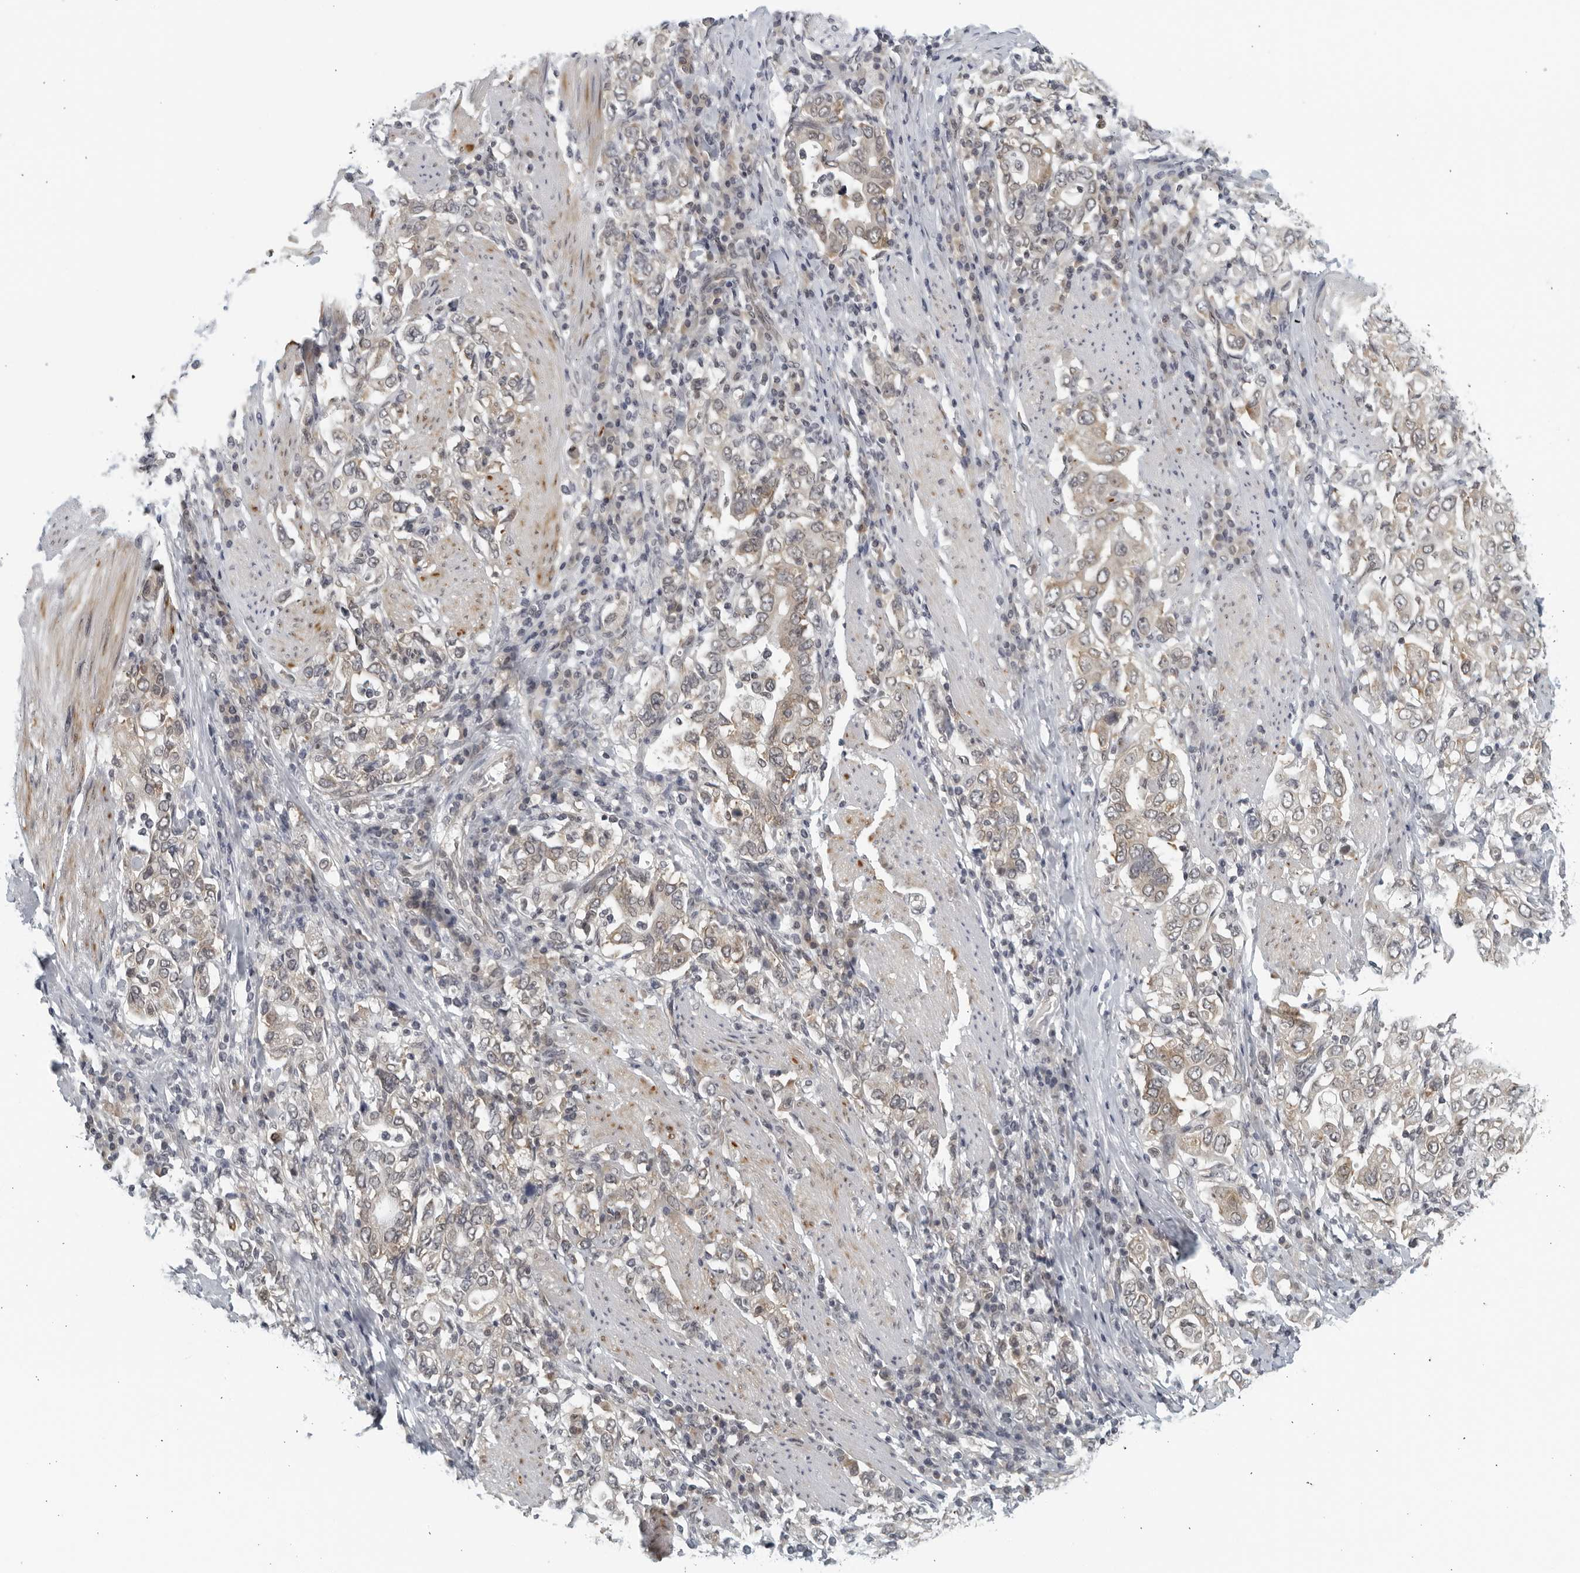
{"staining": {"intensity": "weak", "quantity": "25%-75%", "location": "cytoplasmic/membranous"}, "tissue": "stomach cancer", "cell_type": "Tumor cells", "image_type": "cancer", "snomed": [{"axis": "morphology", "description": "Adenocarcinoma, NOS"}, {"axis": "topography", "description": "Stomach, upper"}], "caption": "IHC image of neoplastic tissue: adenocarcinoma (stomach) stained using immunohistochemistry (IHC) exhibits low levels of weak protein expression localized specifically in the cytoplasmic/membranous of tumor cells, appearing as a cytoplasmic/membranous brown color.", "gene": "RC3H1", "patient": {"sex": "male", "age": 62}}